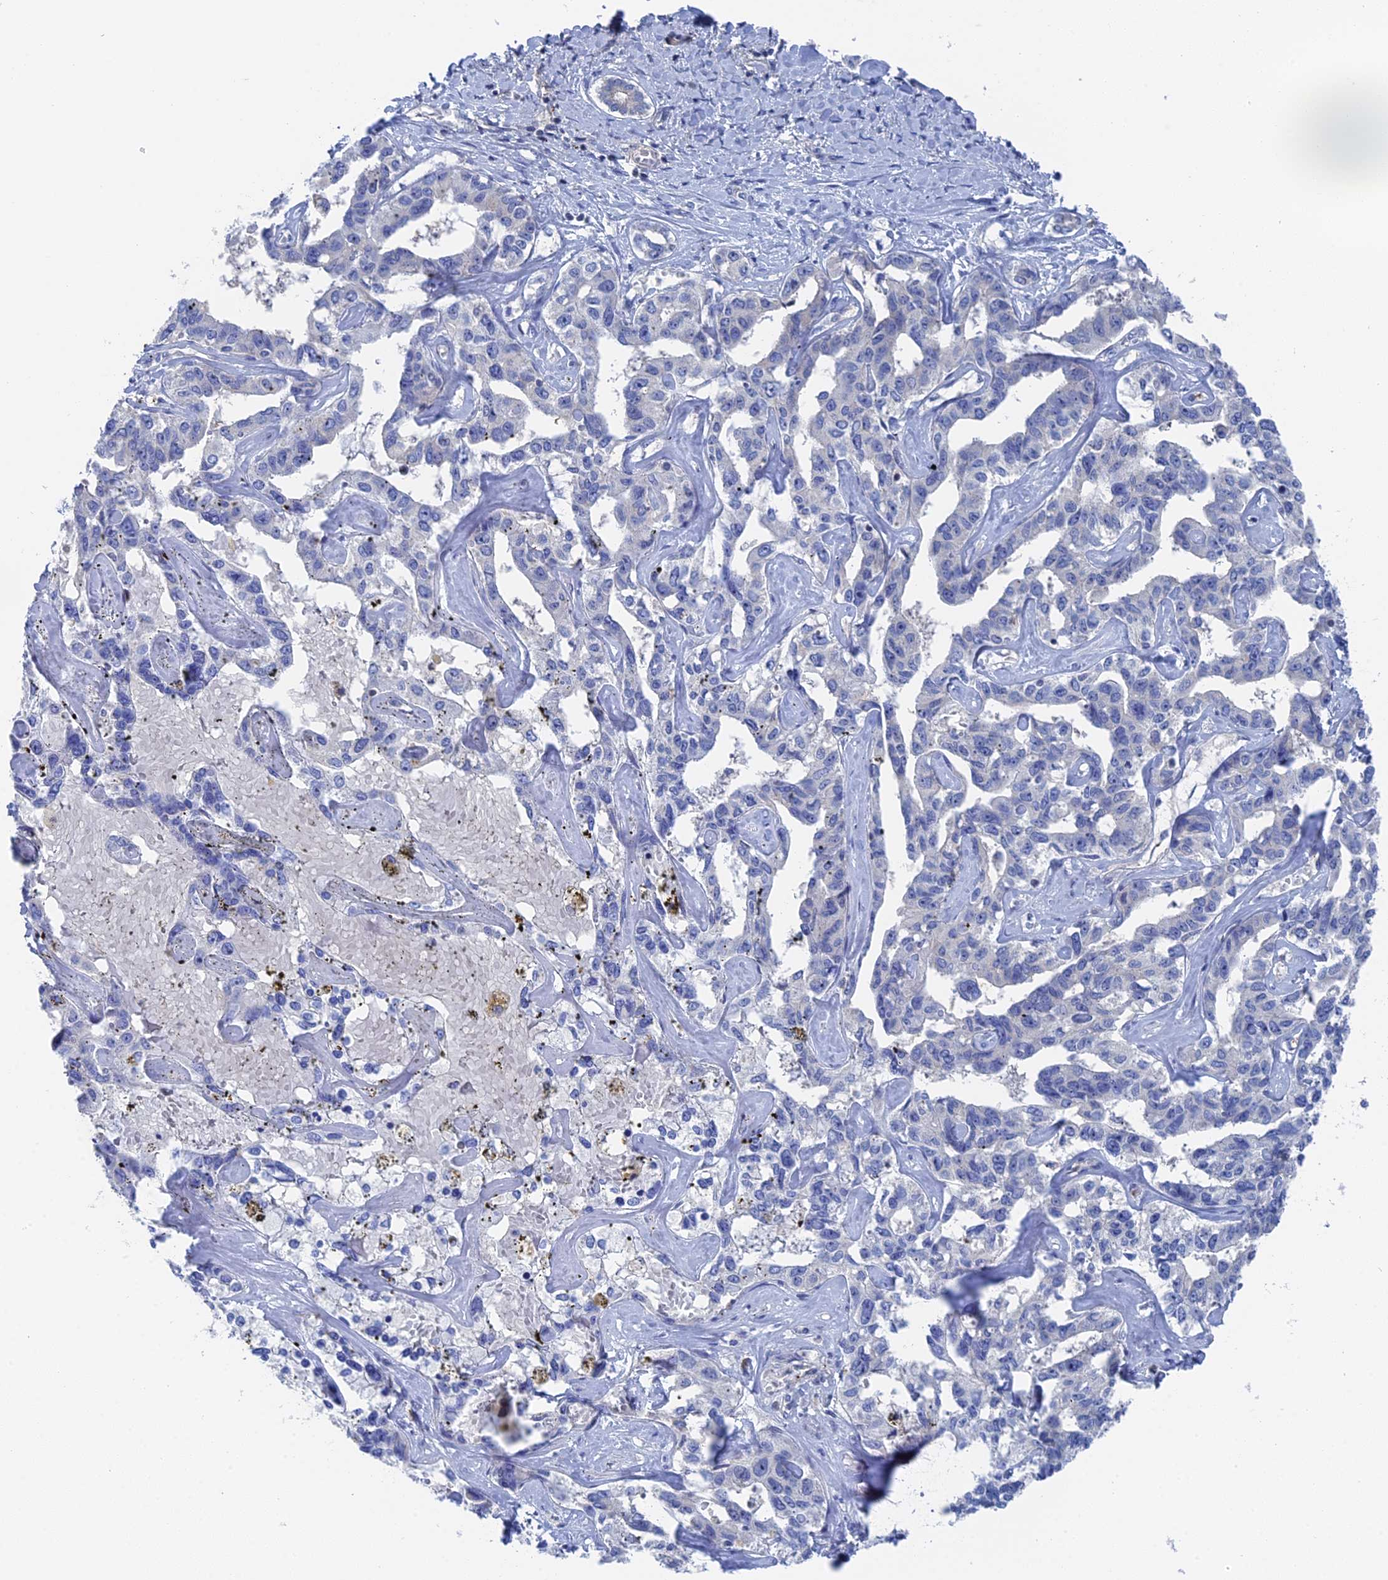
{"staining": {"intensity": "negative", "quantity": "none", "location": "none"}, "tissue": "liver cancer", "cell_type": "Tumor cells", "image_type": "cancer", "snomed": [{"axis": "morphology", "description": "Cholangiocarcinoma"}, {"axis": "topography", "description": "Liver"}], "caption": "DAB immunohistochemical staining of liver cancer (cholangiocarcinoma) reveals no significant positivity in tumor cells.", "gene": "MTHFSD", "patient": {"sex": "male", "age": 59}}